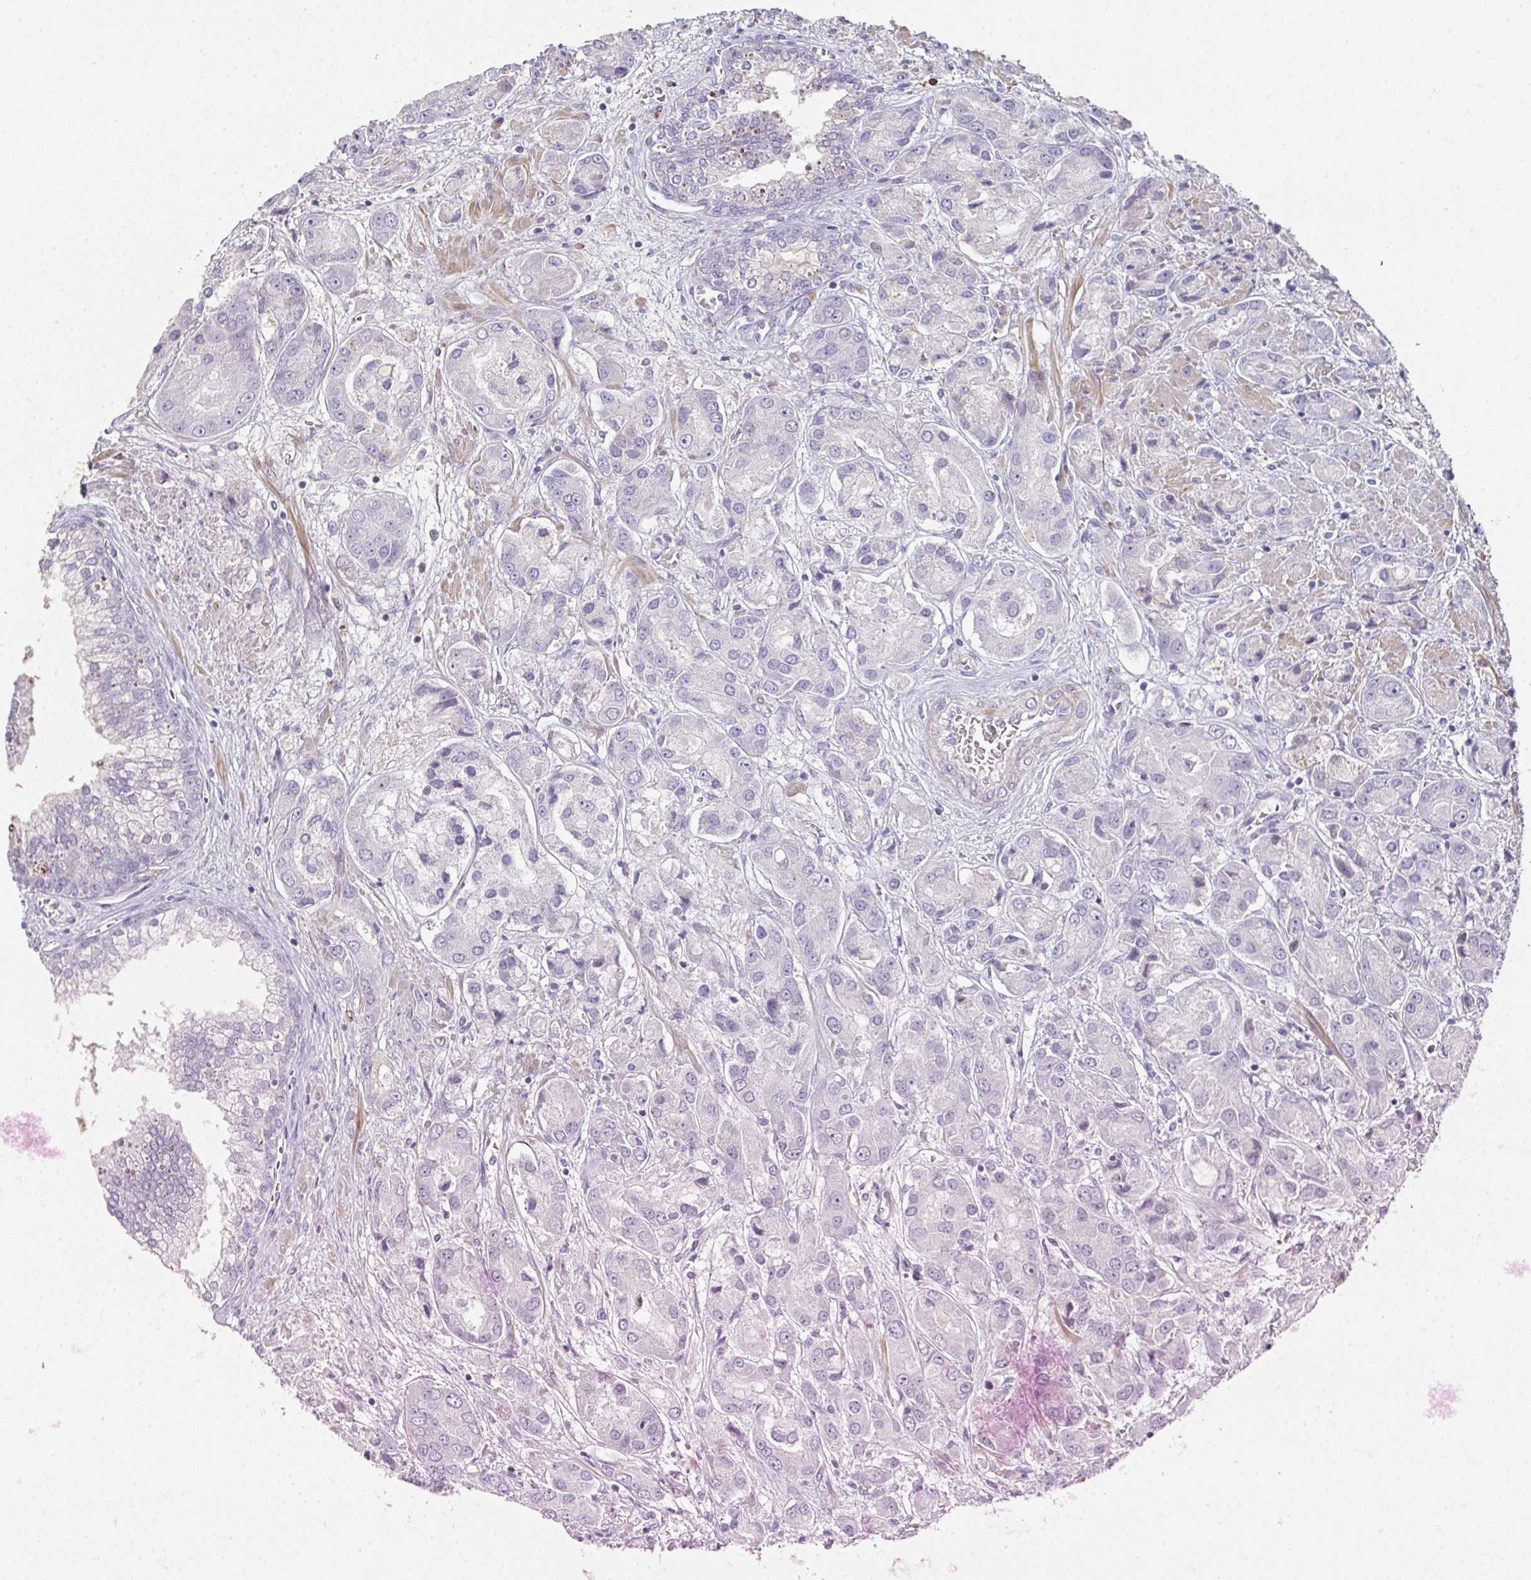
{"staining": {"intensity": "negative", "quantity": "none", "location": "none"}, "tissue": "prostate cancer", "cell_type": "Tumor cells", "image_type": "cancer", "snomed": [{"axis": "morphology", "description": "Adenocarcinoma, High grade"}, {"axis": "topography", "description": "Prostate"}], "caption": "There is no significant expression in tumor cells of prostate cancer (high-grade adenocarcinoma).", "gene": "A1CF", "patient": {"sex": "male", "age": 67}}